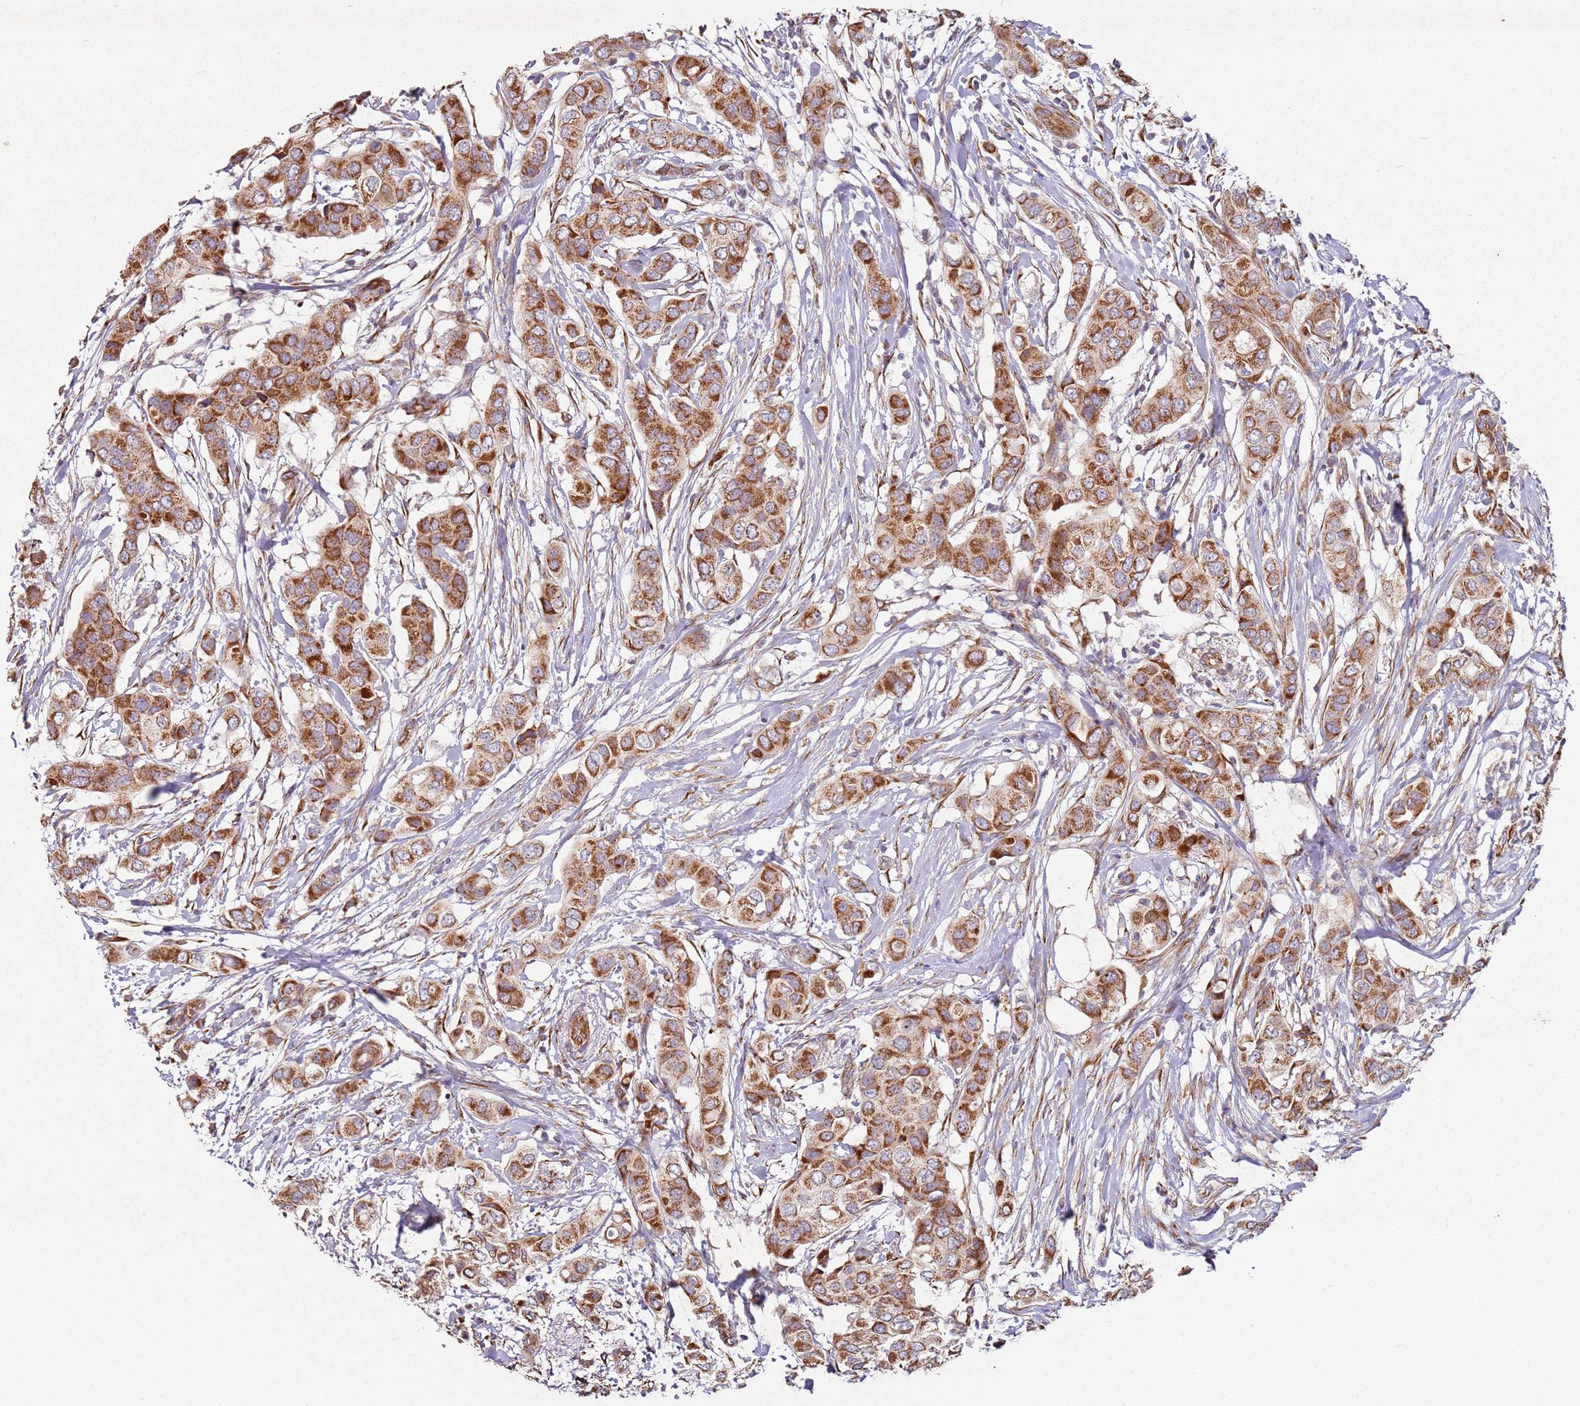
{"staining": {"intensity": "moderate", "quantity": ">75%", "location": "cytoplasmic/membranous"}, "tissue": "breast cancer", "cell_type": "Tumor cells", "image_type": "cancer", "snomed": [{"axis": "morphology", "description": "Lobular carcinoma"}, {"axis": "topography", "description": "Breast"}], "caption": "A histopathology image of breast cancer (lobular carcinoma) stained for a protein exhibits moderate cytoplasmic/membranous brown staining in tumor cells.", "gene": "ARFRP1", "patient": {"sex": "female", "age": 51}}